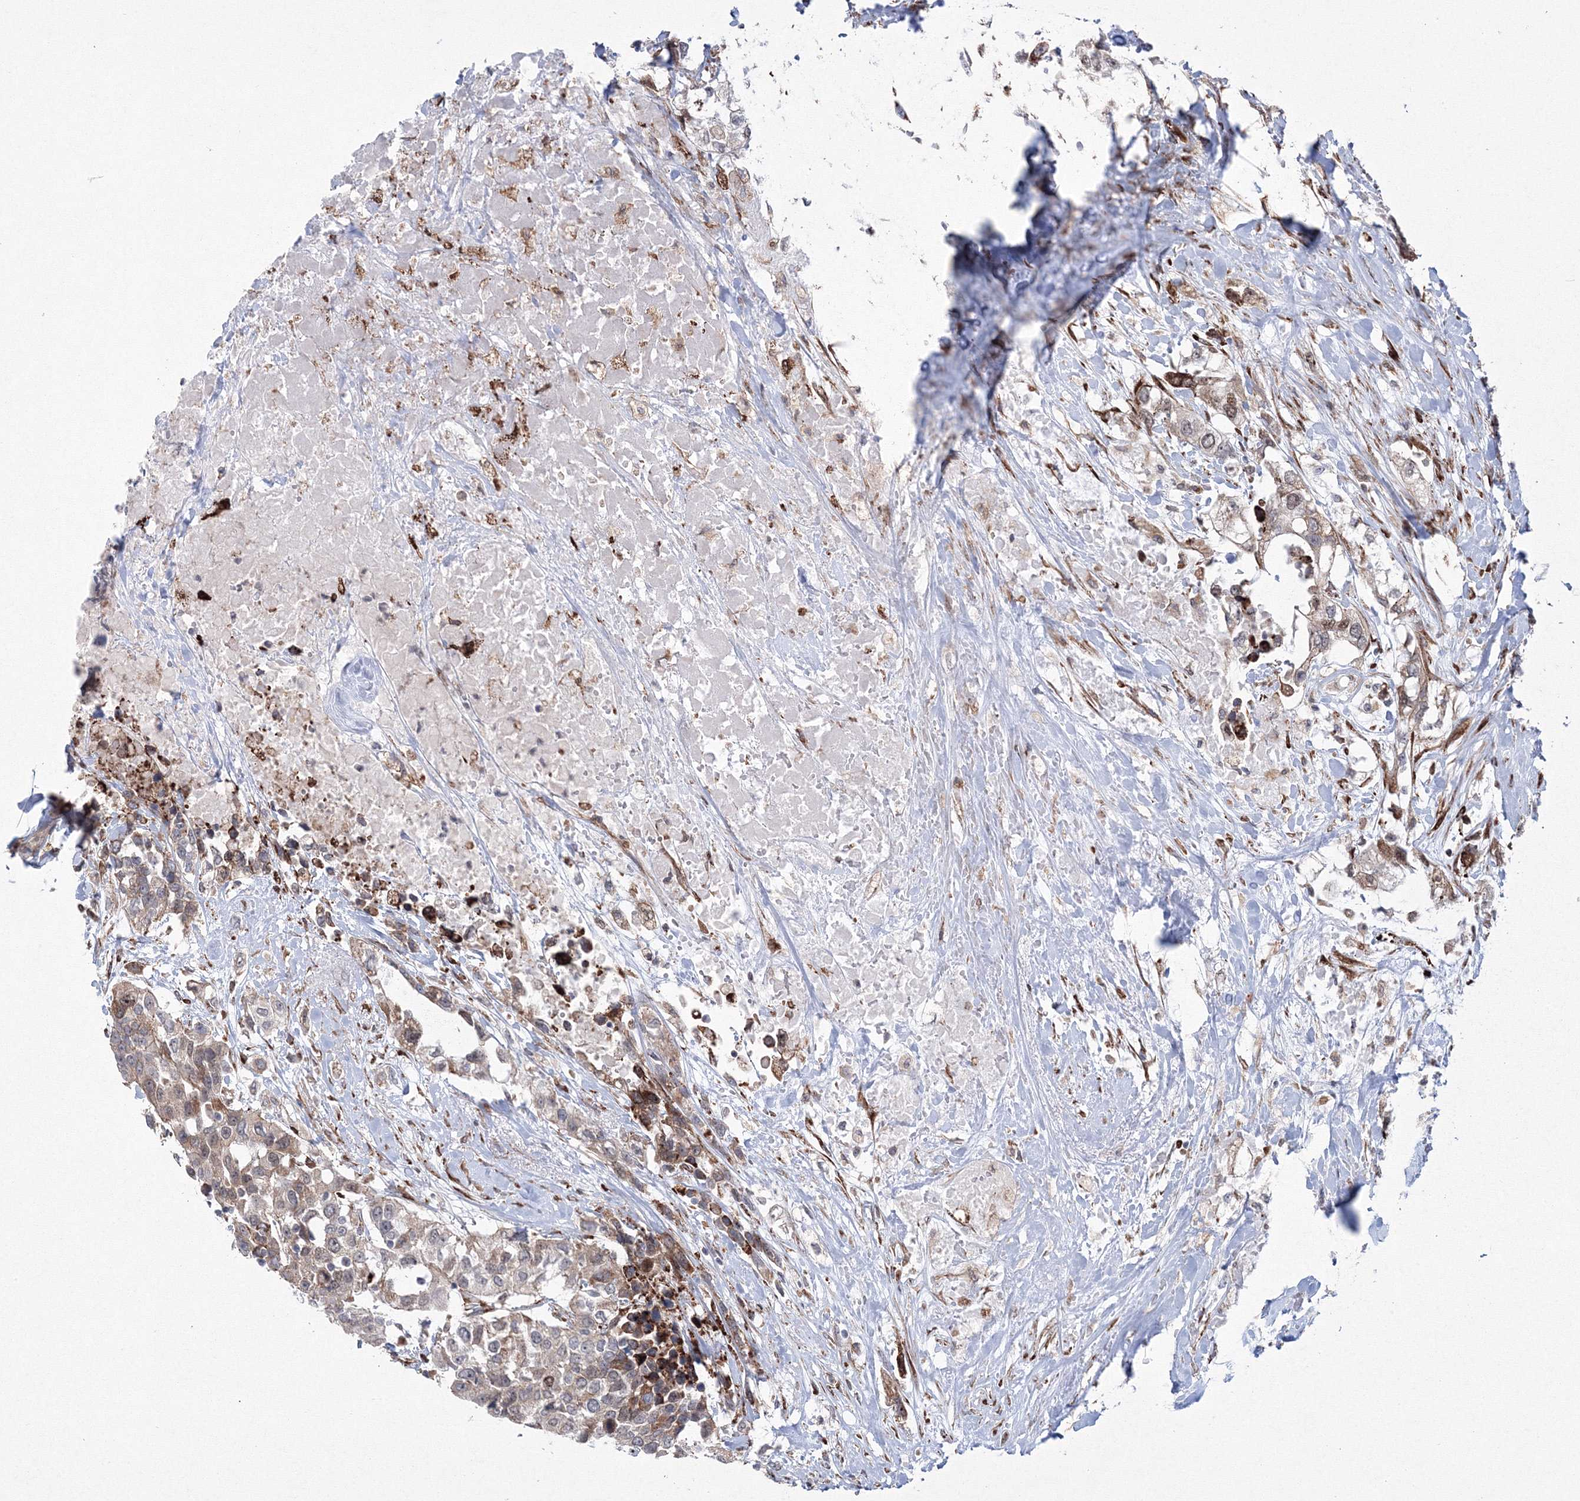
{"staining": {"intensity": "weak", "quantity": "25%-75%", "location": "cytoplasmic/membranous,nuclear"}, "tissue": "urothelial cancer", "cell_type": "Tumor cells", "image_type": "cancer", "snomed": [{"axis": "morphology", "description": "Urothelial carcinoma, High grade"}, {"axis": "topography", "description": "Urinary bladder"}], "caption": "Immunohistochemistry photomicrograph of human urothelial cancer stained for a protein (brown), which reveals low levels of weak cytoplasmic/membranous and nuclear staining in approximately 25%-75% of tumor cells.", "gene": "EFCAB12", "patient": {"sex": "female", "age": 80}}